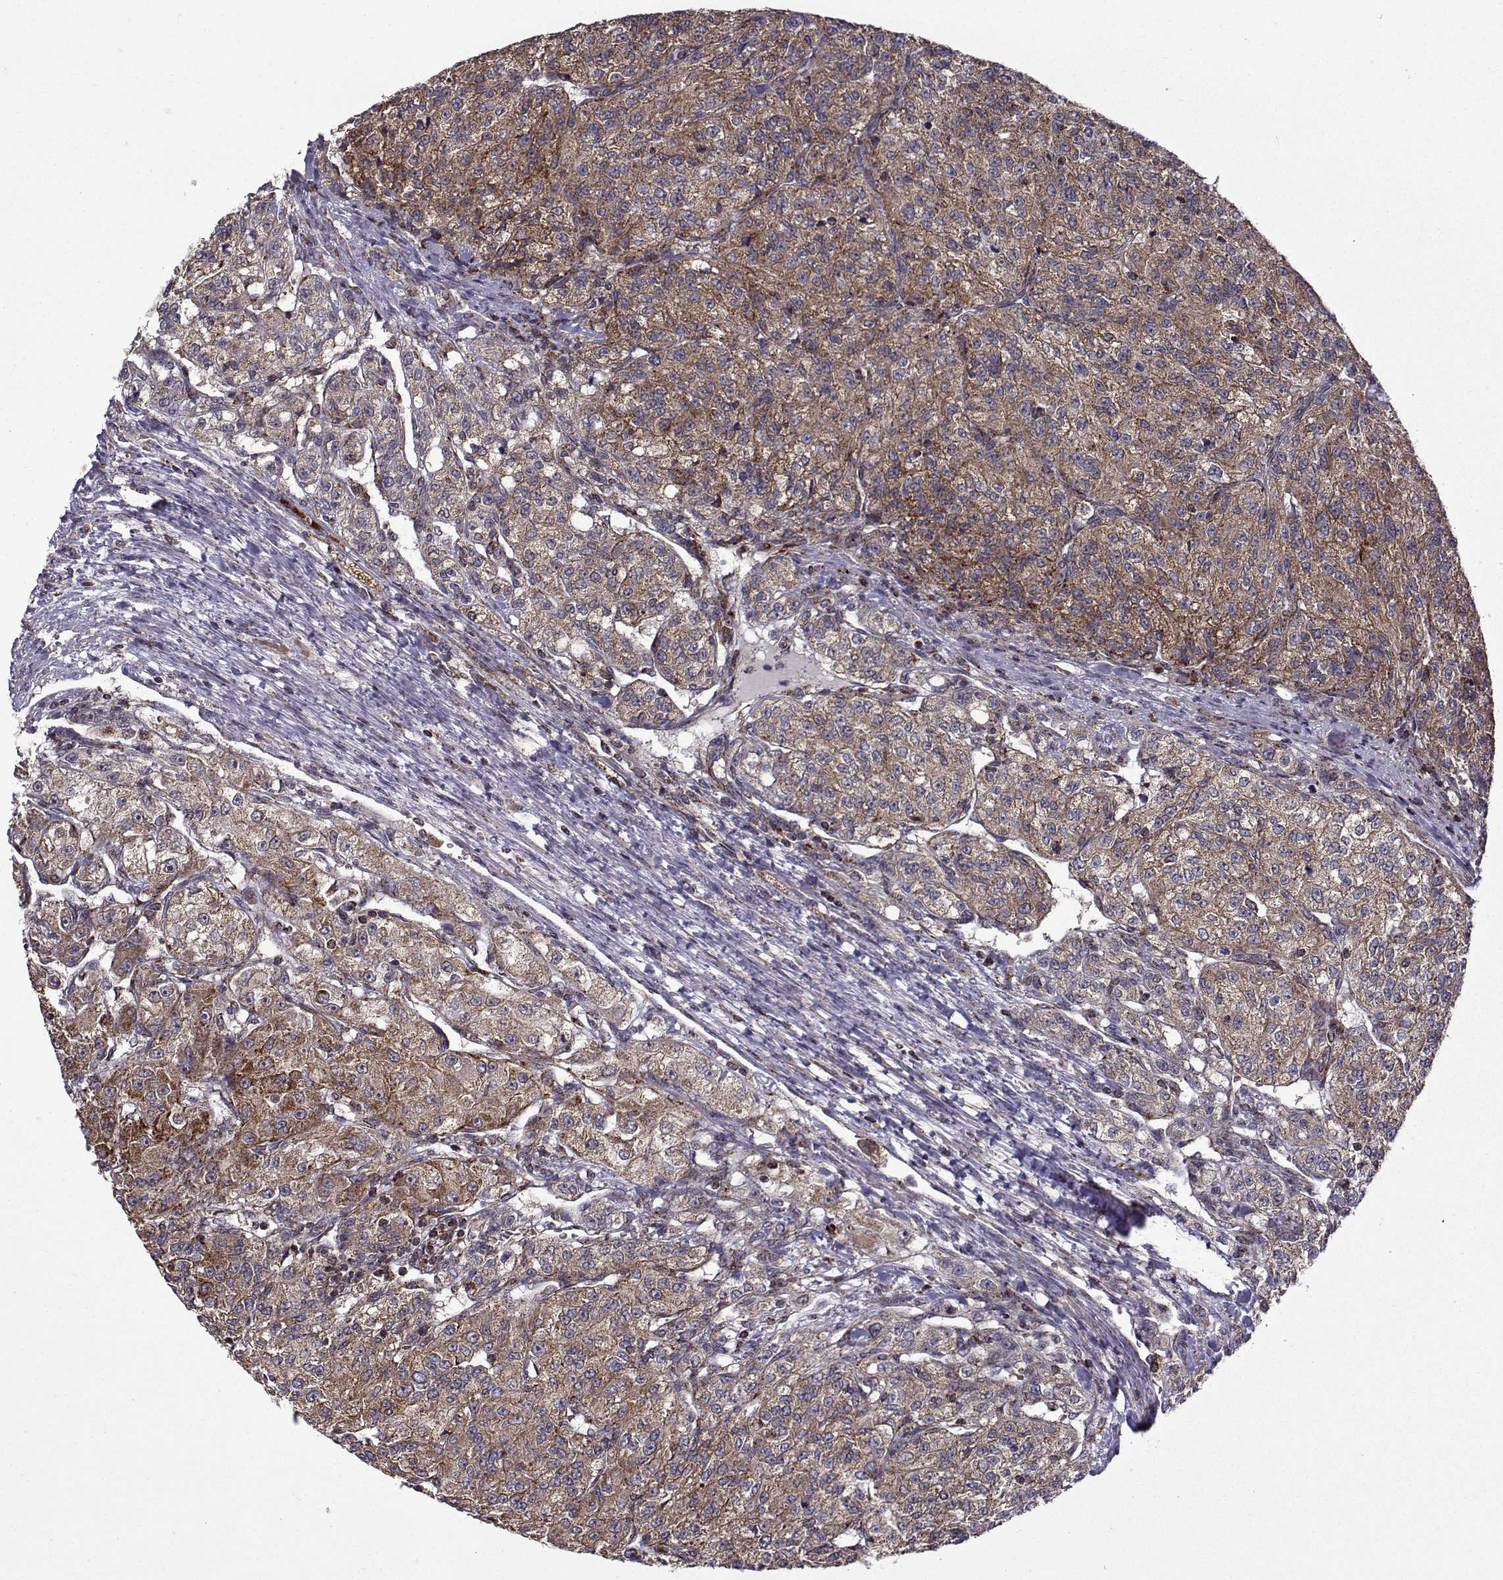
{"staining": {"intensity": "moderate", "quantity": "25%-75%", "location": "cytoplasmic/membranous"}, "tissue": "renal cancer", "cell_type": "Tumor cells", "image_type": "cancer", "snomed": [{"axis": "morphology", "description": "Adenocarcinoma, NOS"}, {"axis": "topography", "description": "Kidney"}], "caption": "A histopathology image showing moderate cytoplasmic/membranous expression in about 25%-75% of tumor cells in renal cancer (adenocarcinoma), as visualized by brown immunohistochemical staining.", "gene": "TAB2", "patient": {"sex": "female", "age": 63}}